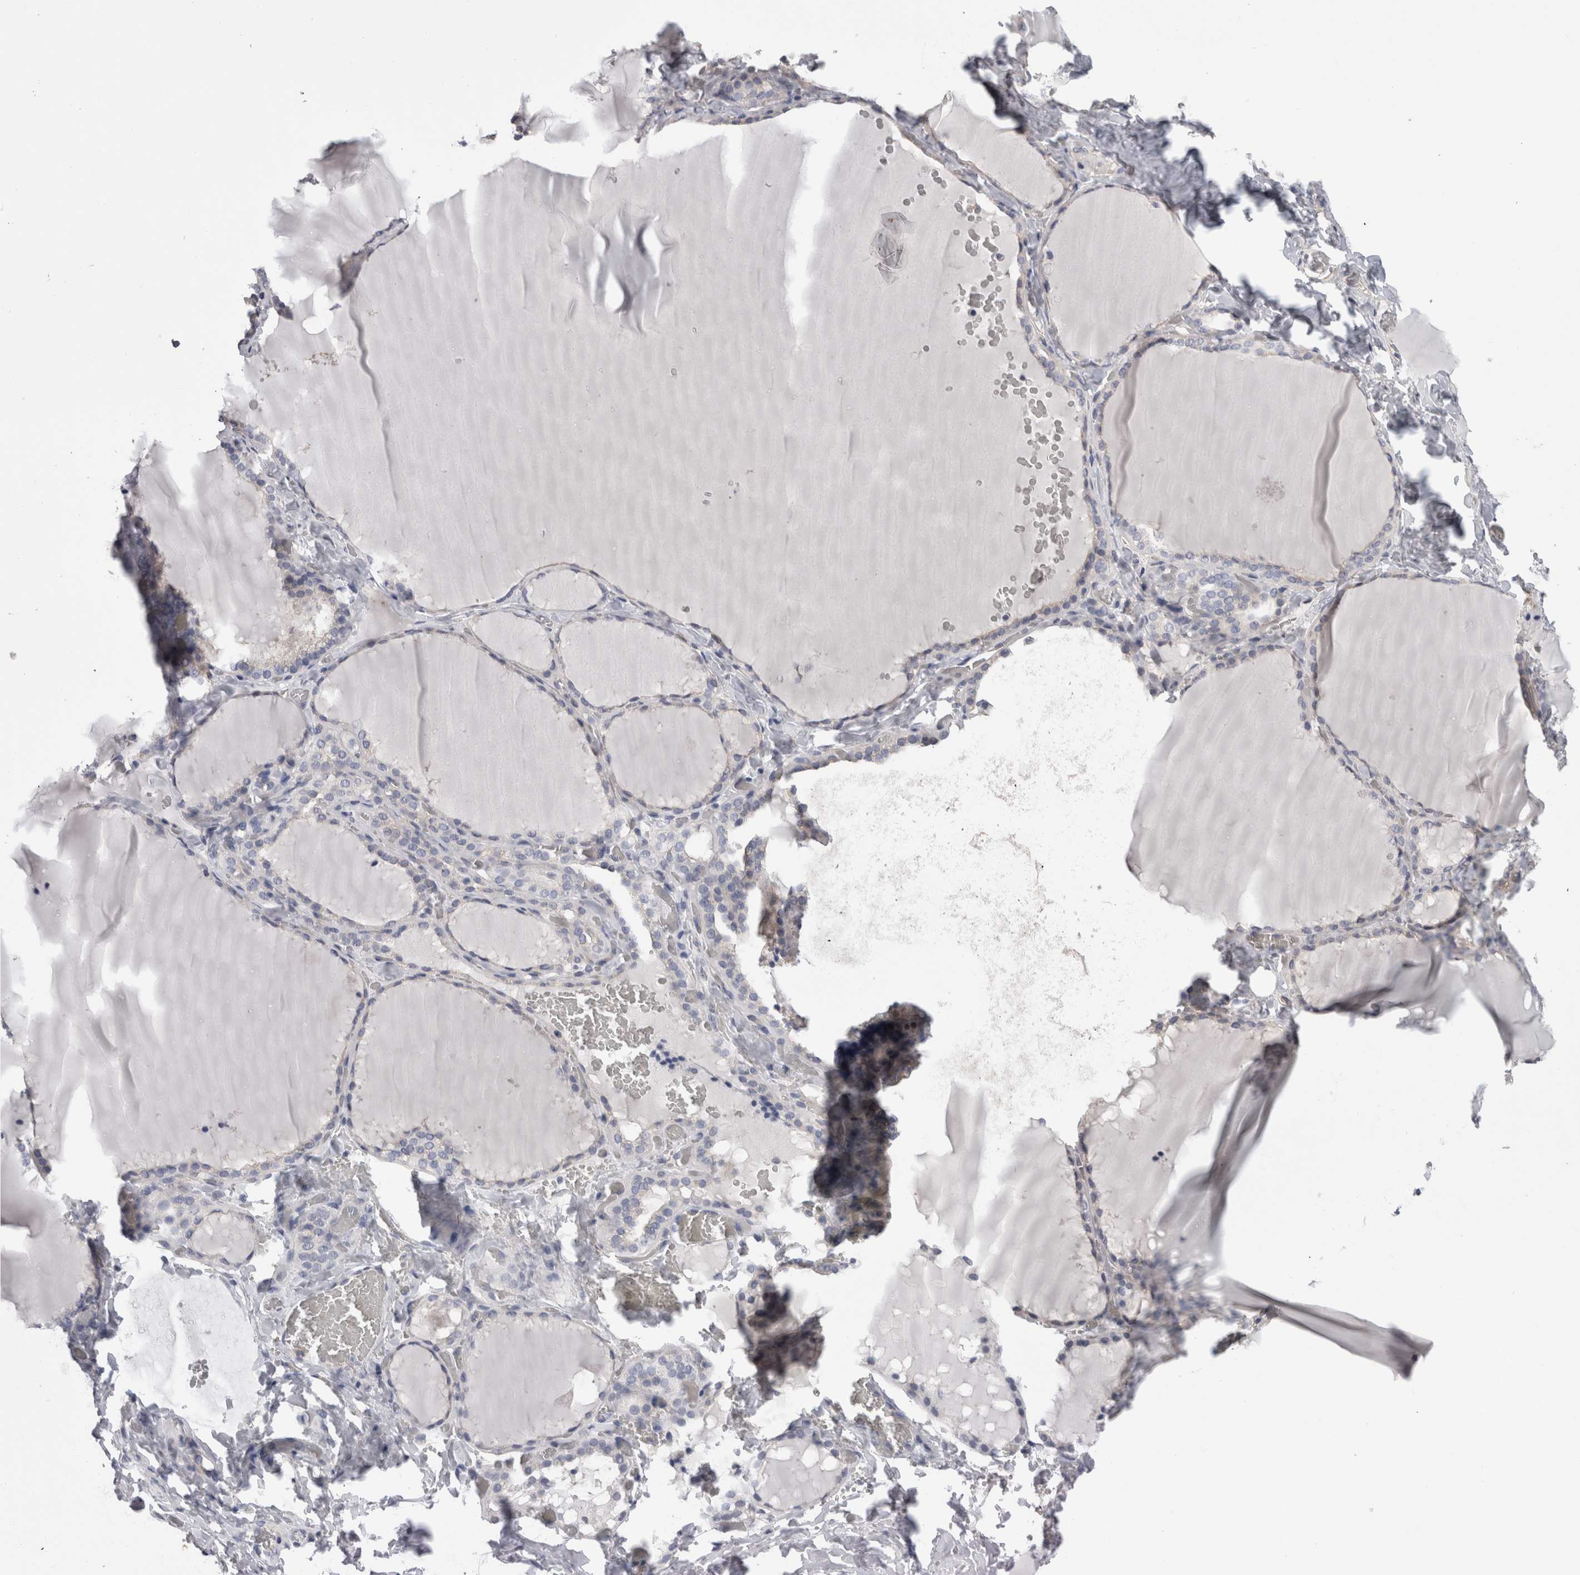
{"staining": {"intensity": "weak", "quantity": "<25%", "location": "cytoplasmic/membranous"}, "tissue": "thyroid gland", "cell_type": "Glandular cells", "image_type": "normal", "snomed": [{"axis": "morphology", "description": "Normal tissue, NOS"}, {"axis": "topography", "description": "Thyroid gland"}], "caption": "Glandular cells show no significant expression in unremarkable thyroid gland. (DAB immunohistochemistry, high magnification).", "gene": "SCRN1", "patient": {"sex": "female", "age": 22}}